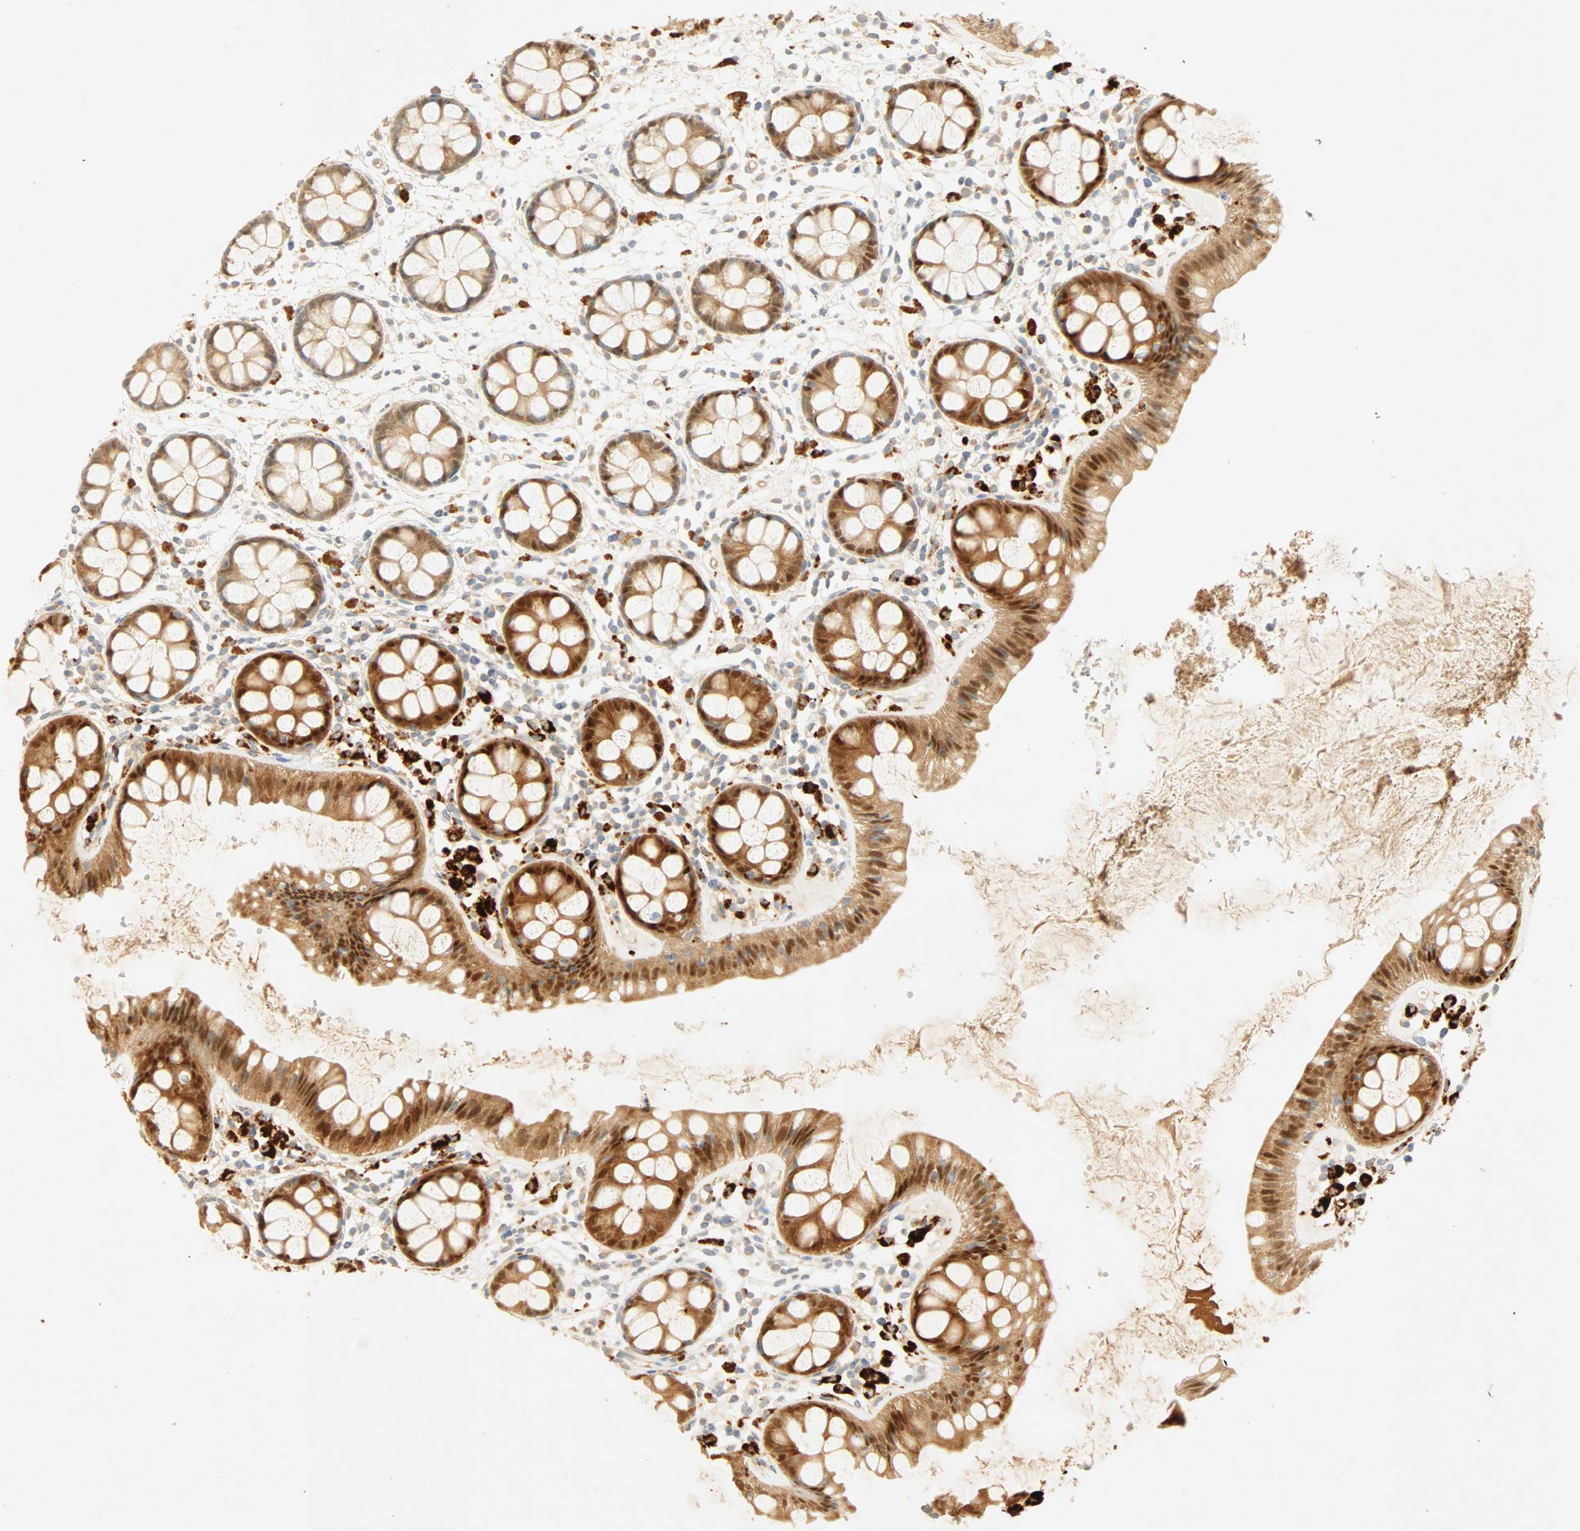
{"staining": {"intensity": "moderate", "quantity": ">75%", "location": "cytoplasmic/membranous"}, "tissue": "rectum", "cell_type": "Glandular cells", "image_type": "normal", "snomed": [{"axis": "morphology", "description": "Normal tissue, NOS"}, {"axis": "topography", "description": "Rectum"}], "caption": "A micrograph of rectum stained for a protein displays moderate cytoplasmic/membranous brown staining in glandular cells. (DAB (3,3'-diaminobenzidine) IHC, brown staining for protein, blue staining for nuclei).", "gene": "SELENBP1", "patient": {"sex": "female", "age": 66}}